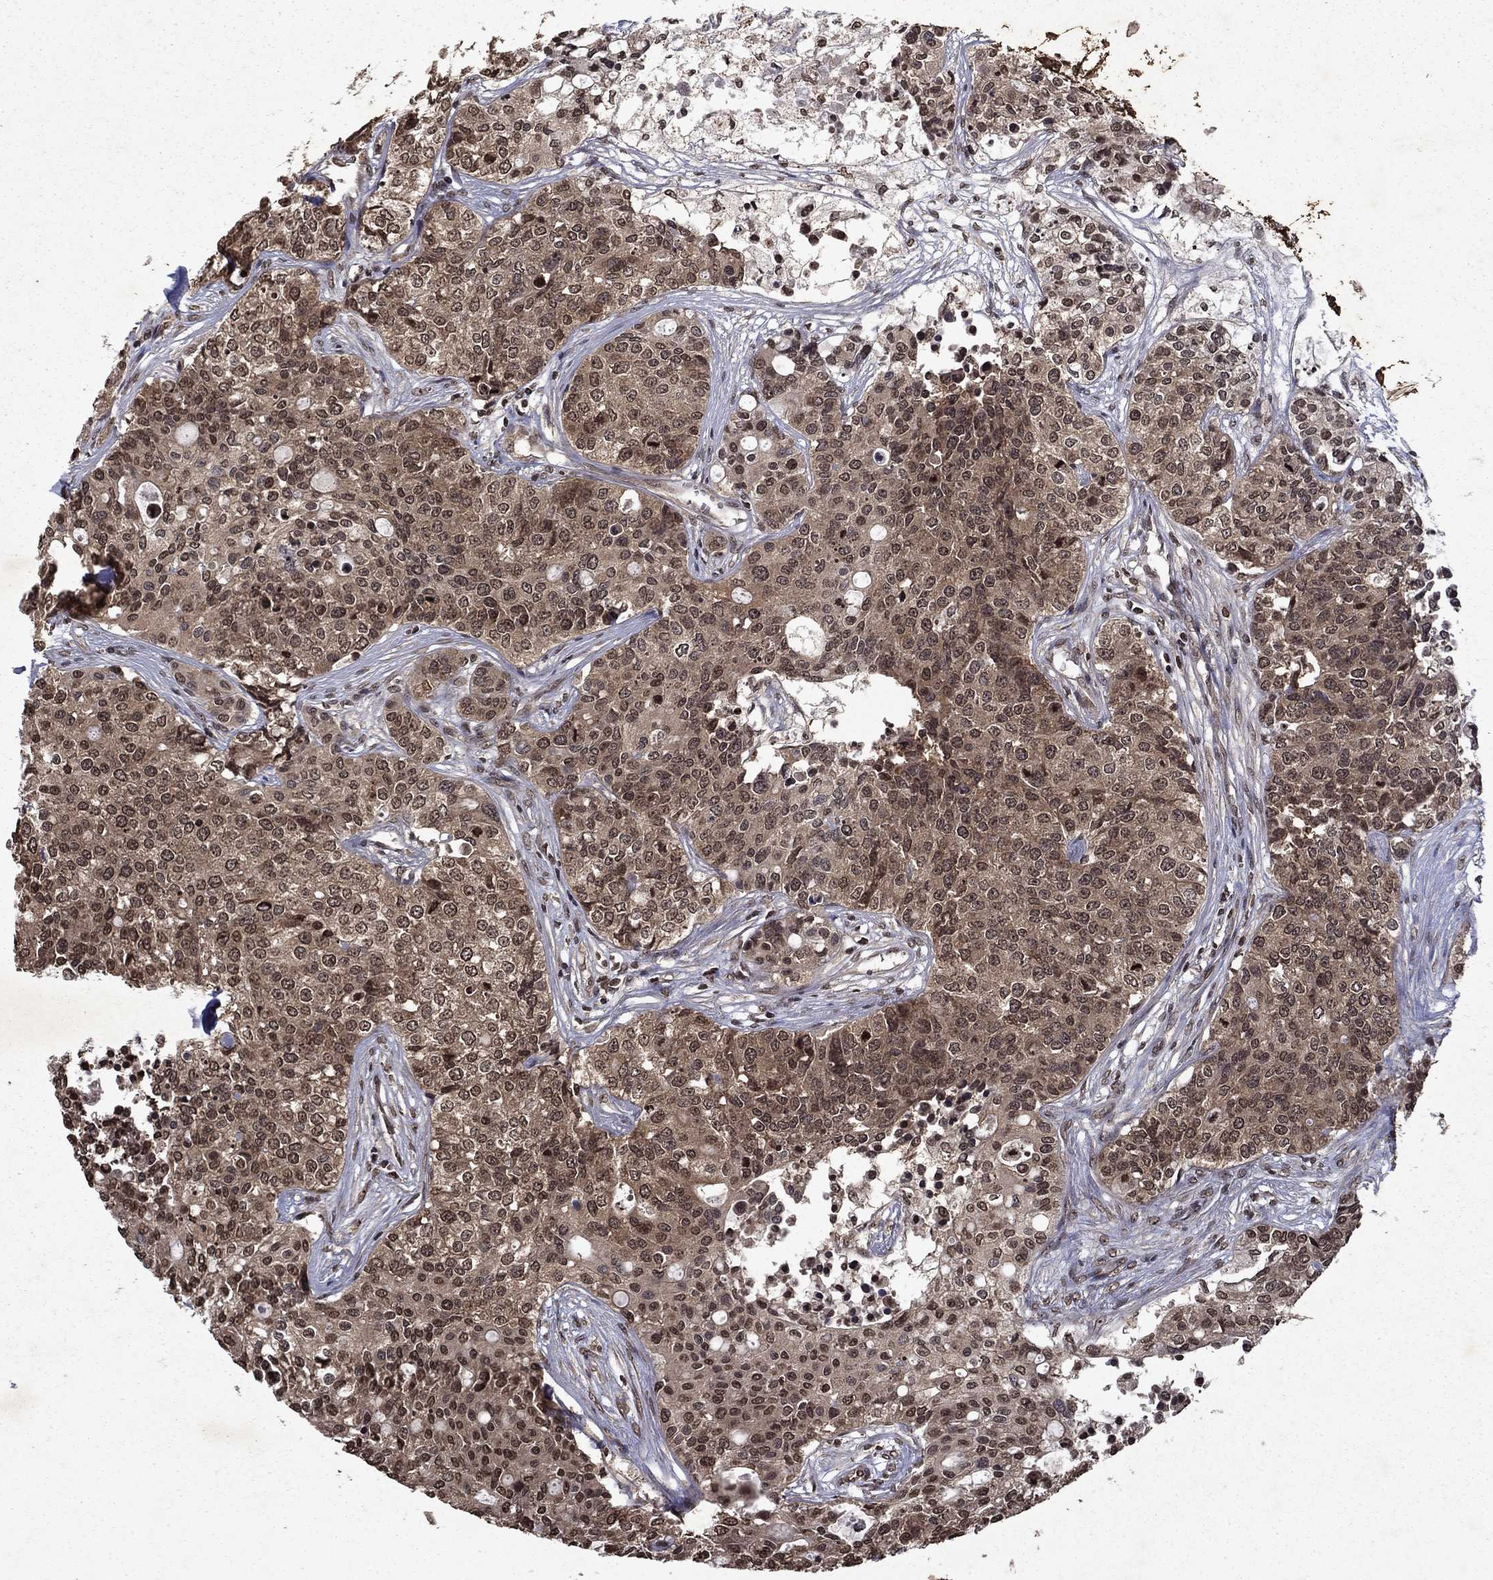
{"staining": {"intensity": "moderate", "quantity": "25%-75%", "location": "cytoplasmic/membranous,nuclear"}, "tissue": "carcinoid", "cell_type": "Tumor cells", "image_type": "cancer", "snomed": [{"axis": "morphology", "description": "Carcinoid, malignant, NOS"}, {"axis": "topography", "description": "Colon"}], "caption": "A medium amount of moderate cytoplasmic/membranous and nuclear staining is appreciated in approximately 25%-75% of tumor cells in malignant carcinoid tissue. (DAB = brown stain, brightfield microscopy at high magnification).", "gene": "PIN4", "patient": {"sex": "male", "age": 81}}